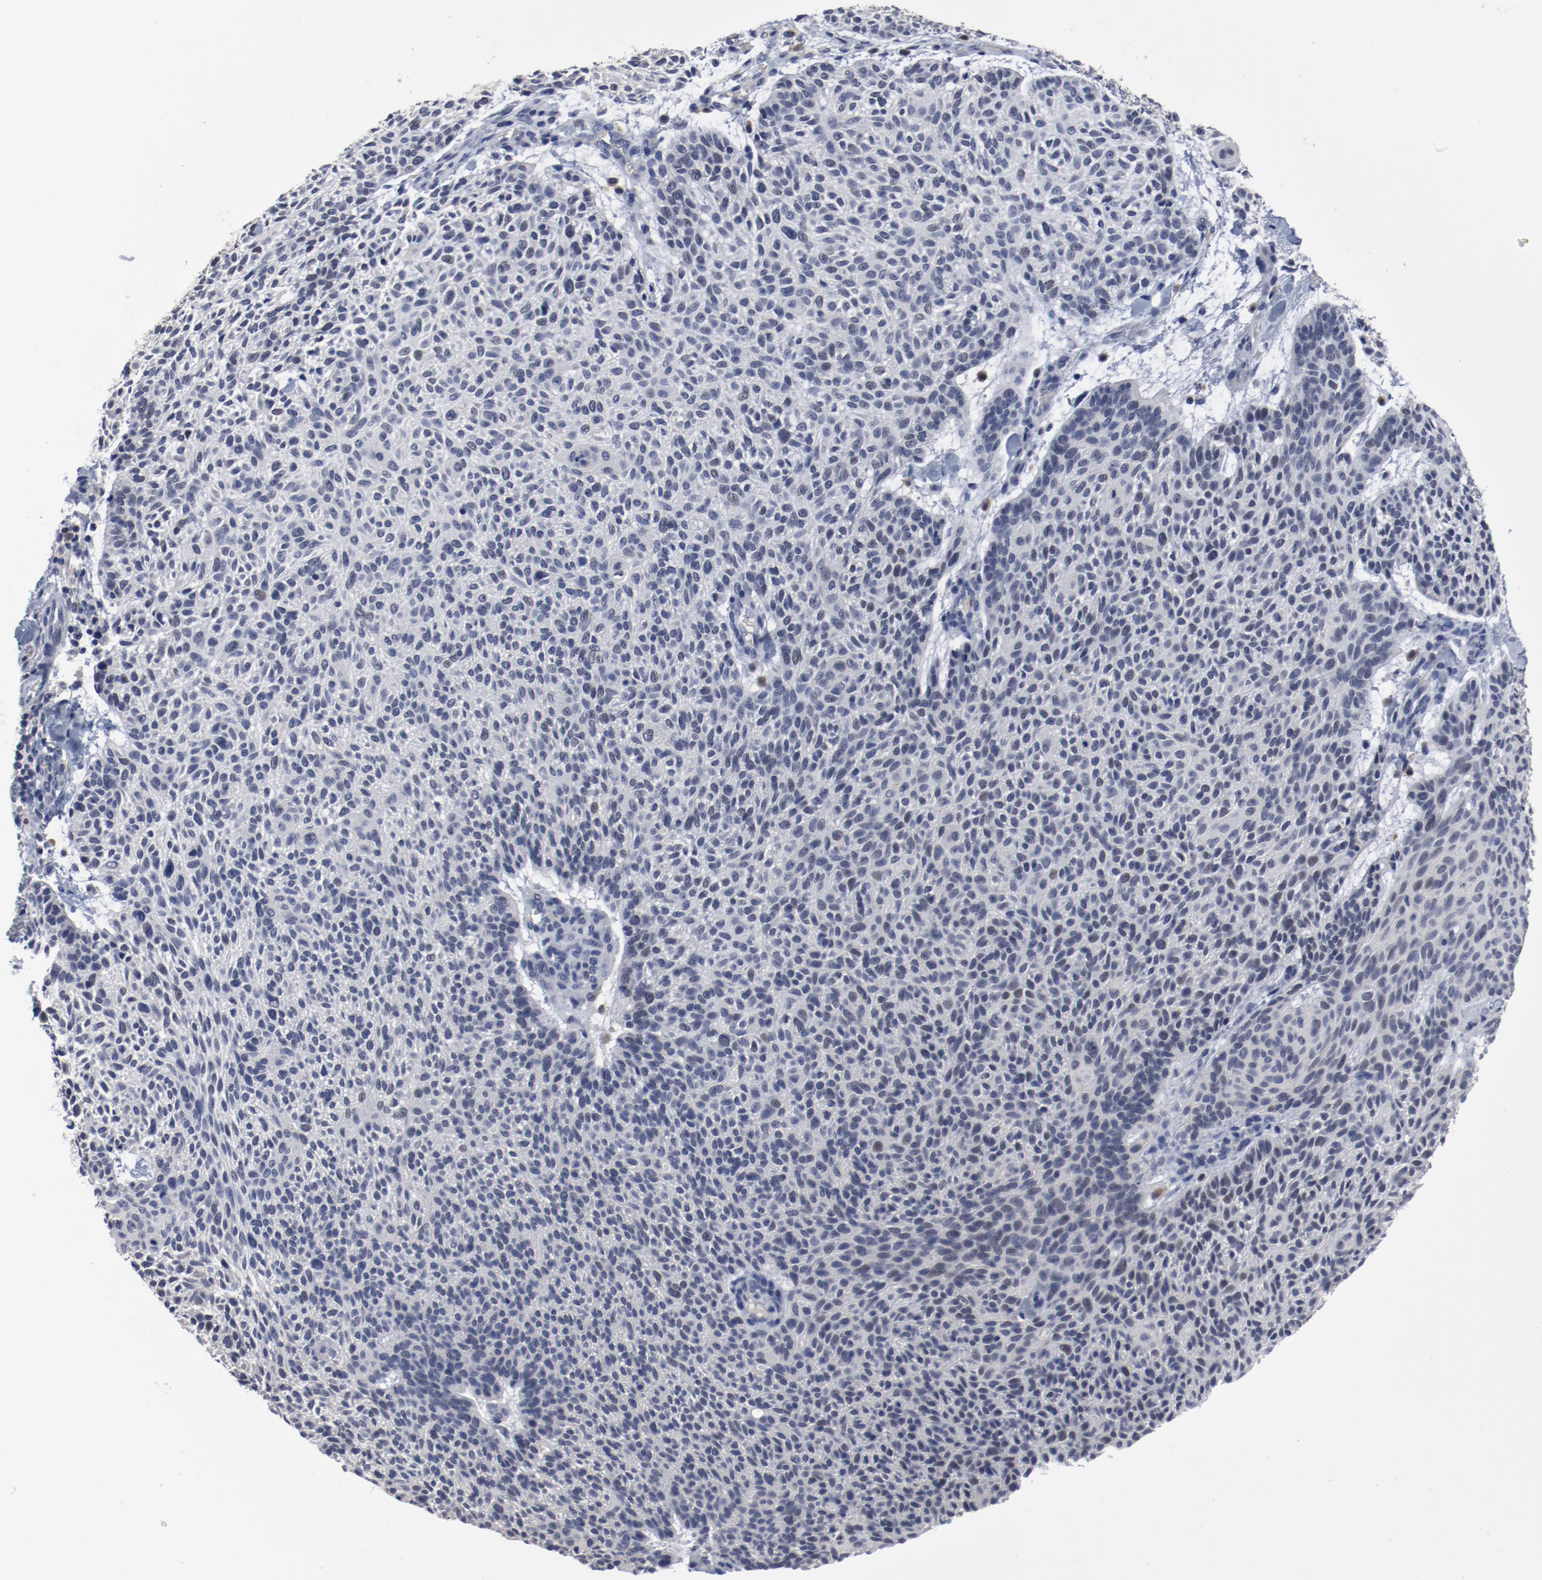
{"staining": {"intensity": "negative", "quantity": "none", "location": "none"}, "tissue": "skin cancer", "cell_type": "Tumor cells", "image_type": "cancer", "snomed": [{"axis": "morphology", "description": "Normal tissue, NOS"}, {"axis": "morphology", "description": "Basal cell carcinoma"}, {"axis": "topography", "description": "Skin"}], "caption": "Protein analysis of skin cancer displays no significant positivity in tumor cells. (Stains: DAB immunohistochemistry with hematoxylin counter stain, Microscopy: brightfield microscopy at high magnification).", "gene": "ANKLE2", "patient": {"sex": "female", "age": 70}}